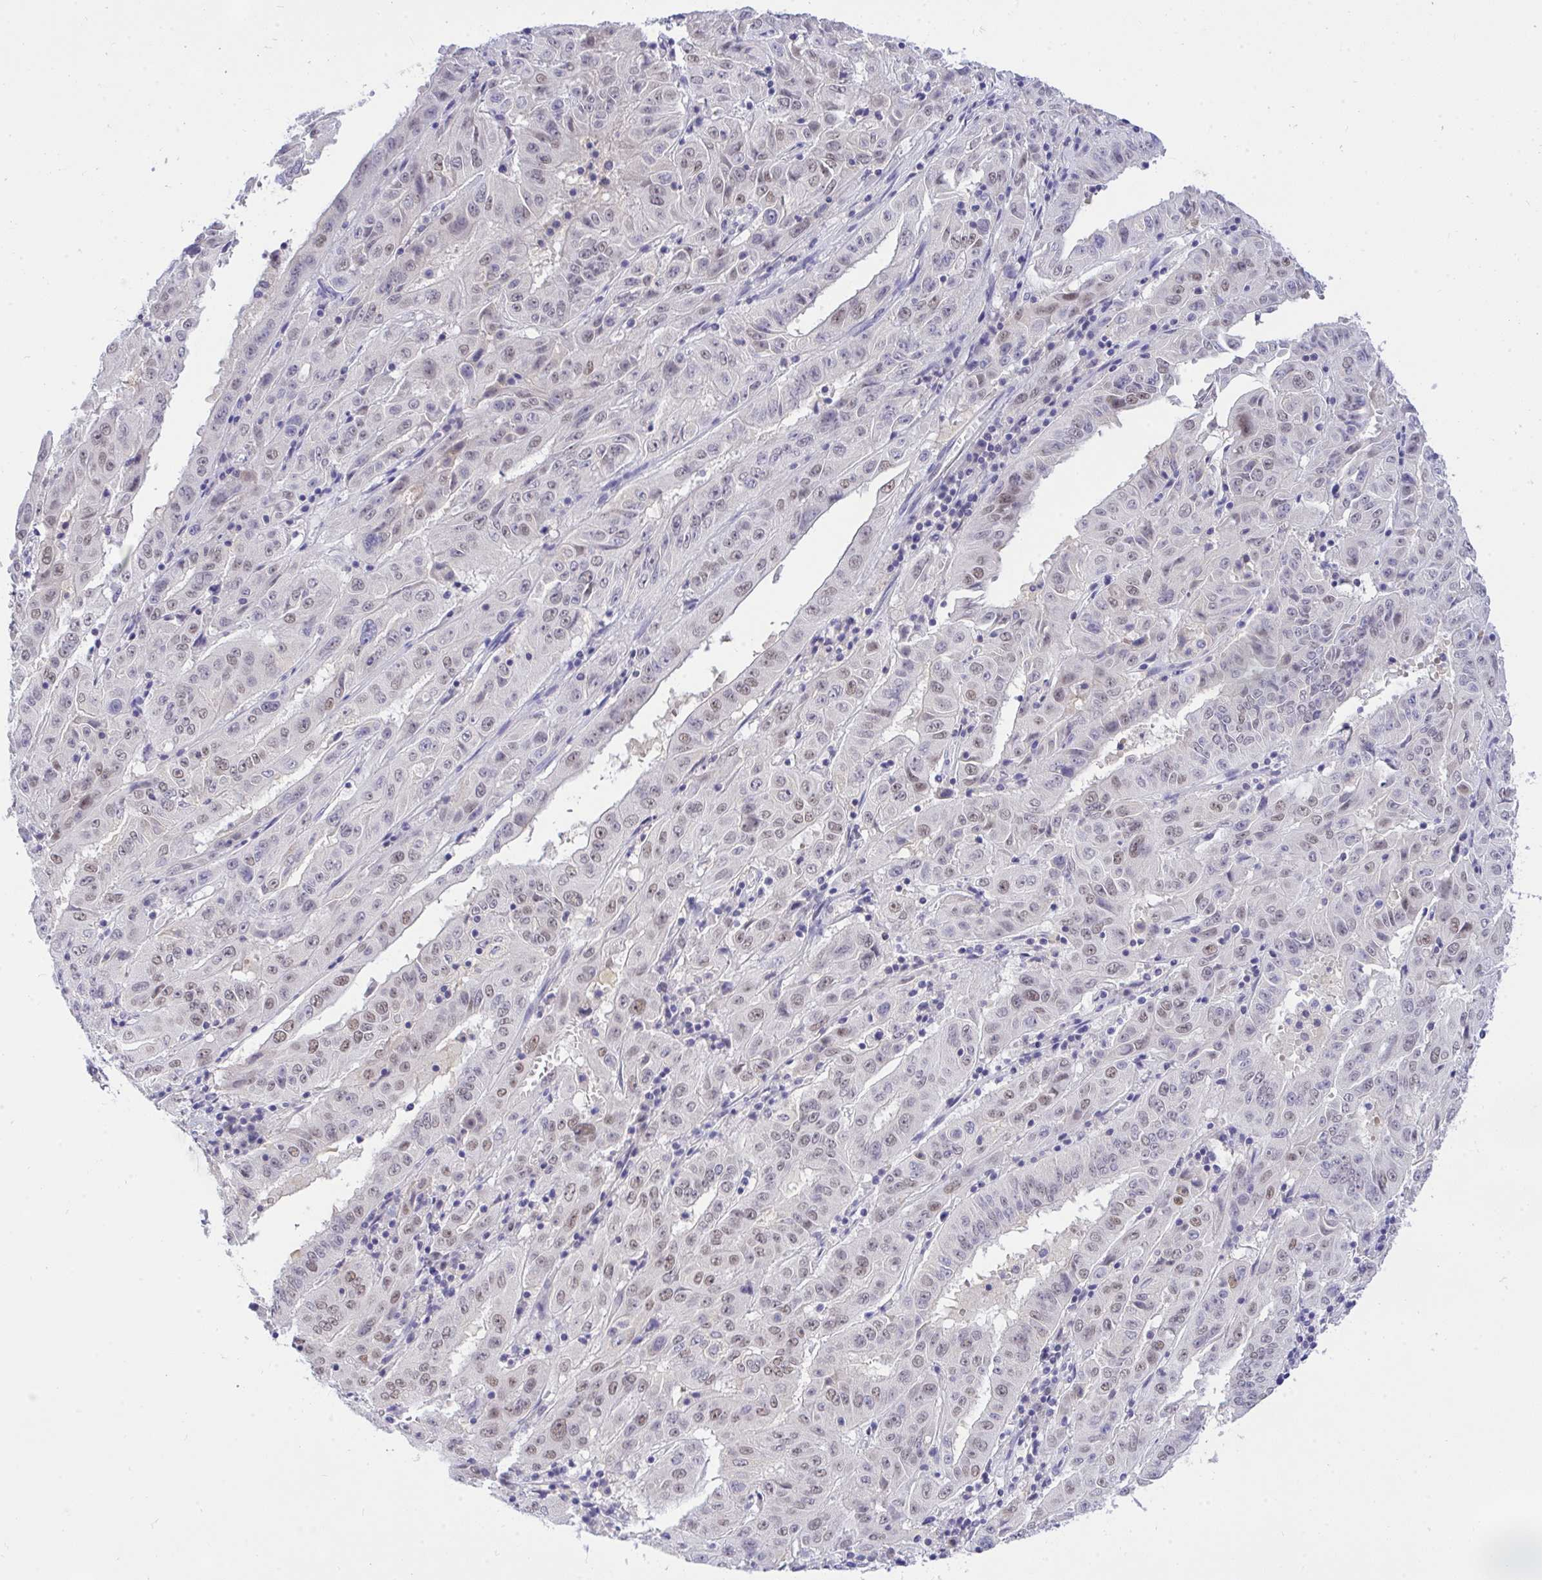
{"staining": {"intensity": "weak", "quantity": ">75%", "location": "nuclear"}, "tissue": "pancreatic cancer", "cell_type": "Tumor cells", "image_type": "cancer", "snomed": [{"axis": "morphology", "description": "Adenocarcinoma, NOS"}, {"axis": "topography", "description": "Pancreas"}], "caption": "IHC staining of adenocarcinoma (pancreatic), which reveals low levels of weak nuclear expression in approximately >75% of tumor cells indicating weak nuclear protein staining. The staining was performed using DAB (3,3'-diaminobenzidine) (brown) for protein detection and nuclei were counterstained in hematoxylin (blue).", "gene": "THOP1", "patient": {"sex": "male", "age": 63}}